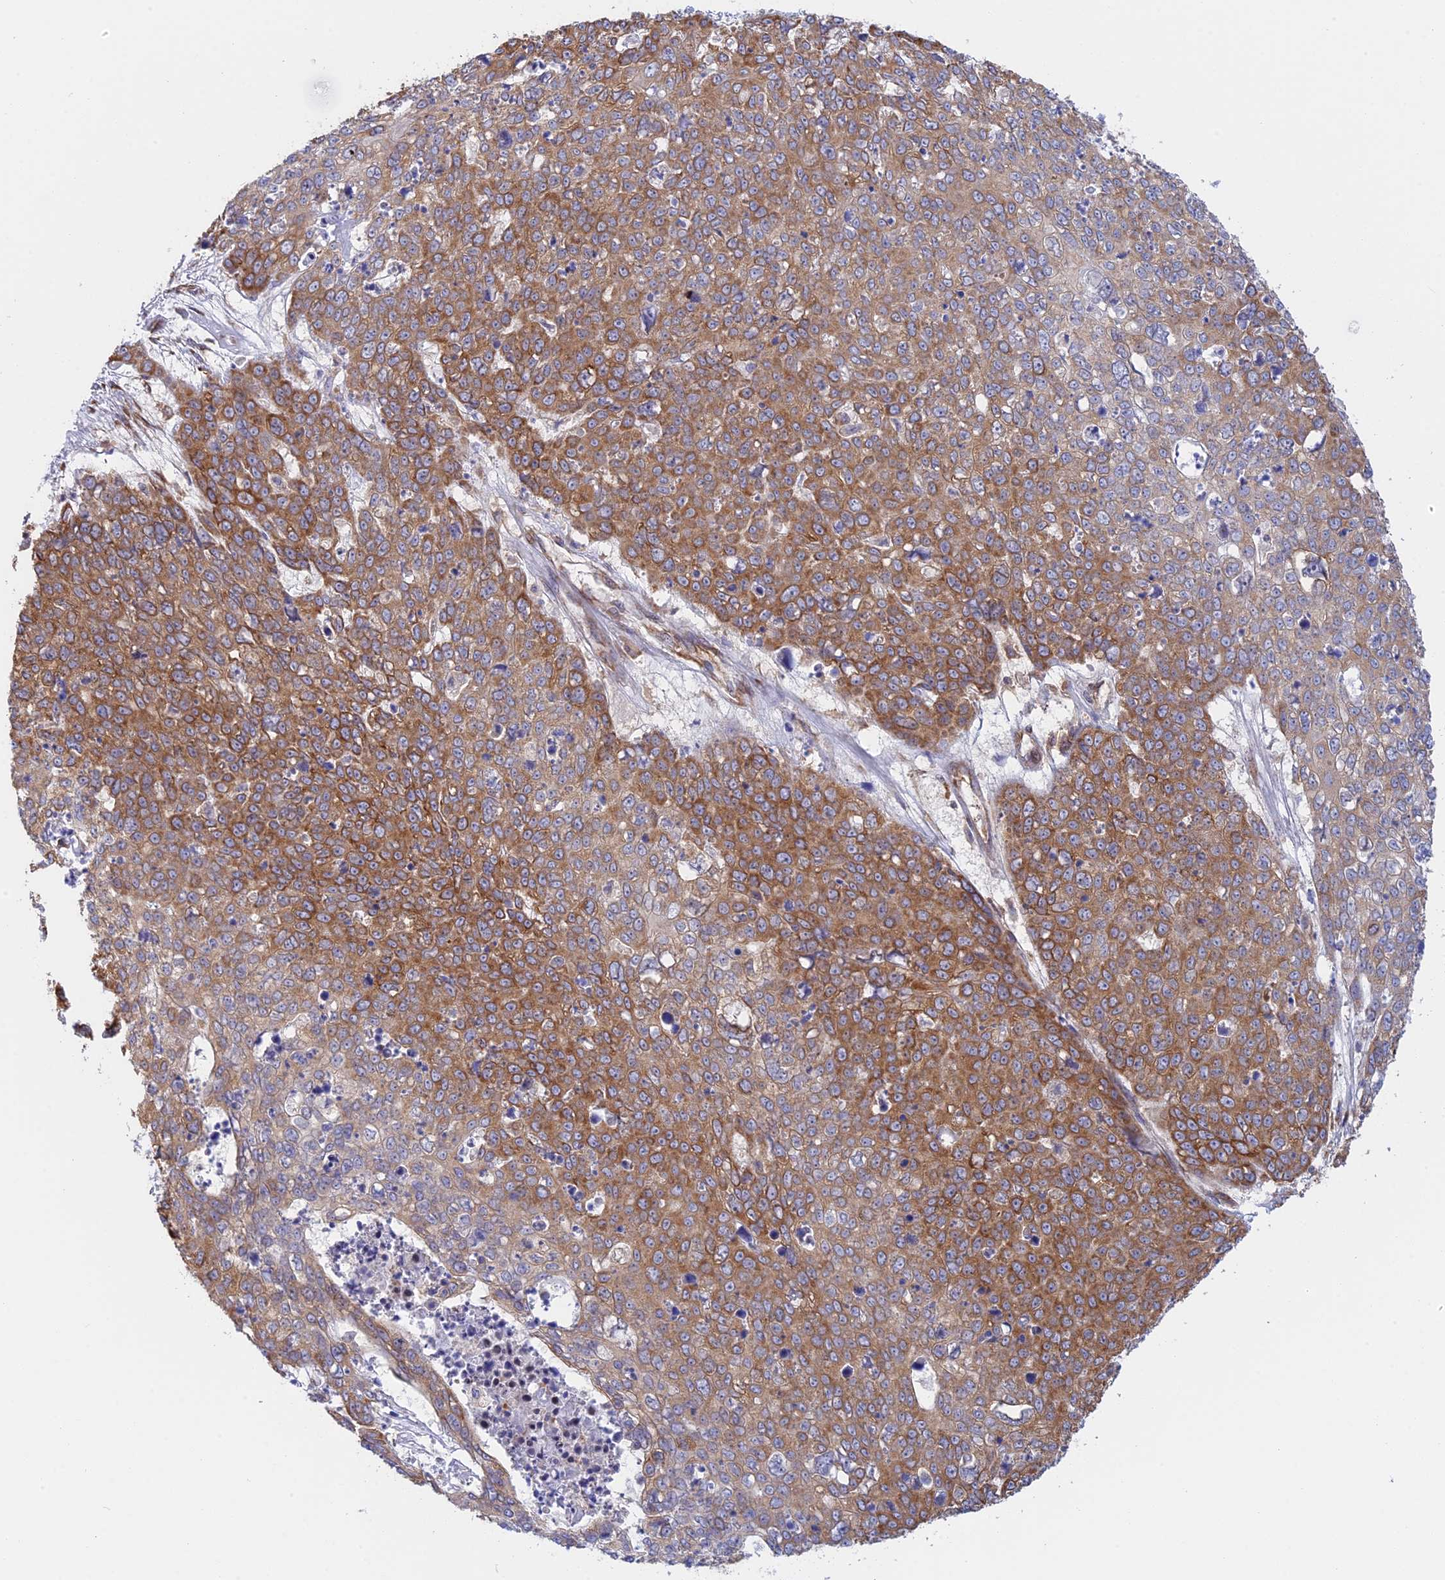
{"staining": {"intensity": "moderate", "quantity": ">75%", "location": "cytoplasmic/membranous"}, "tissue": "skin cancer", "cell_type": "Tumor cells", "image_type": "cancer", "snomed": [{"axis": "morphology", "description": "Squamous cell carcinoma, NOS"}, {"axis": "topography", "description": "Skin"}], "caption": "About >75% of tumor cells in human skin cancer (squamous cell carcinoma) exhibit moderate cytoplasmic/membranous protein staining as visualized by brown immunohistochemical staining.", "gene": "GMIP", "patient": {"sex": "male", "age": 71}}